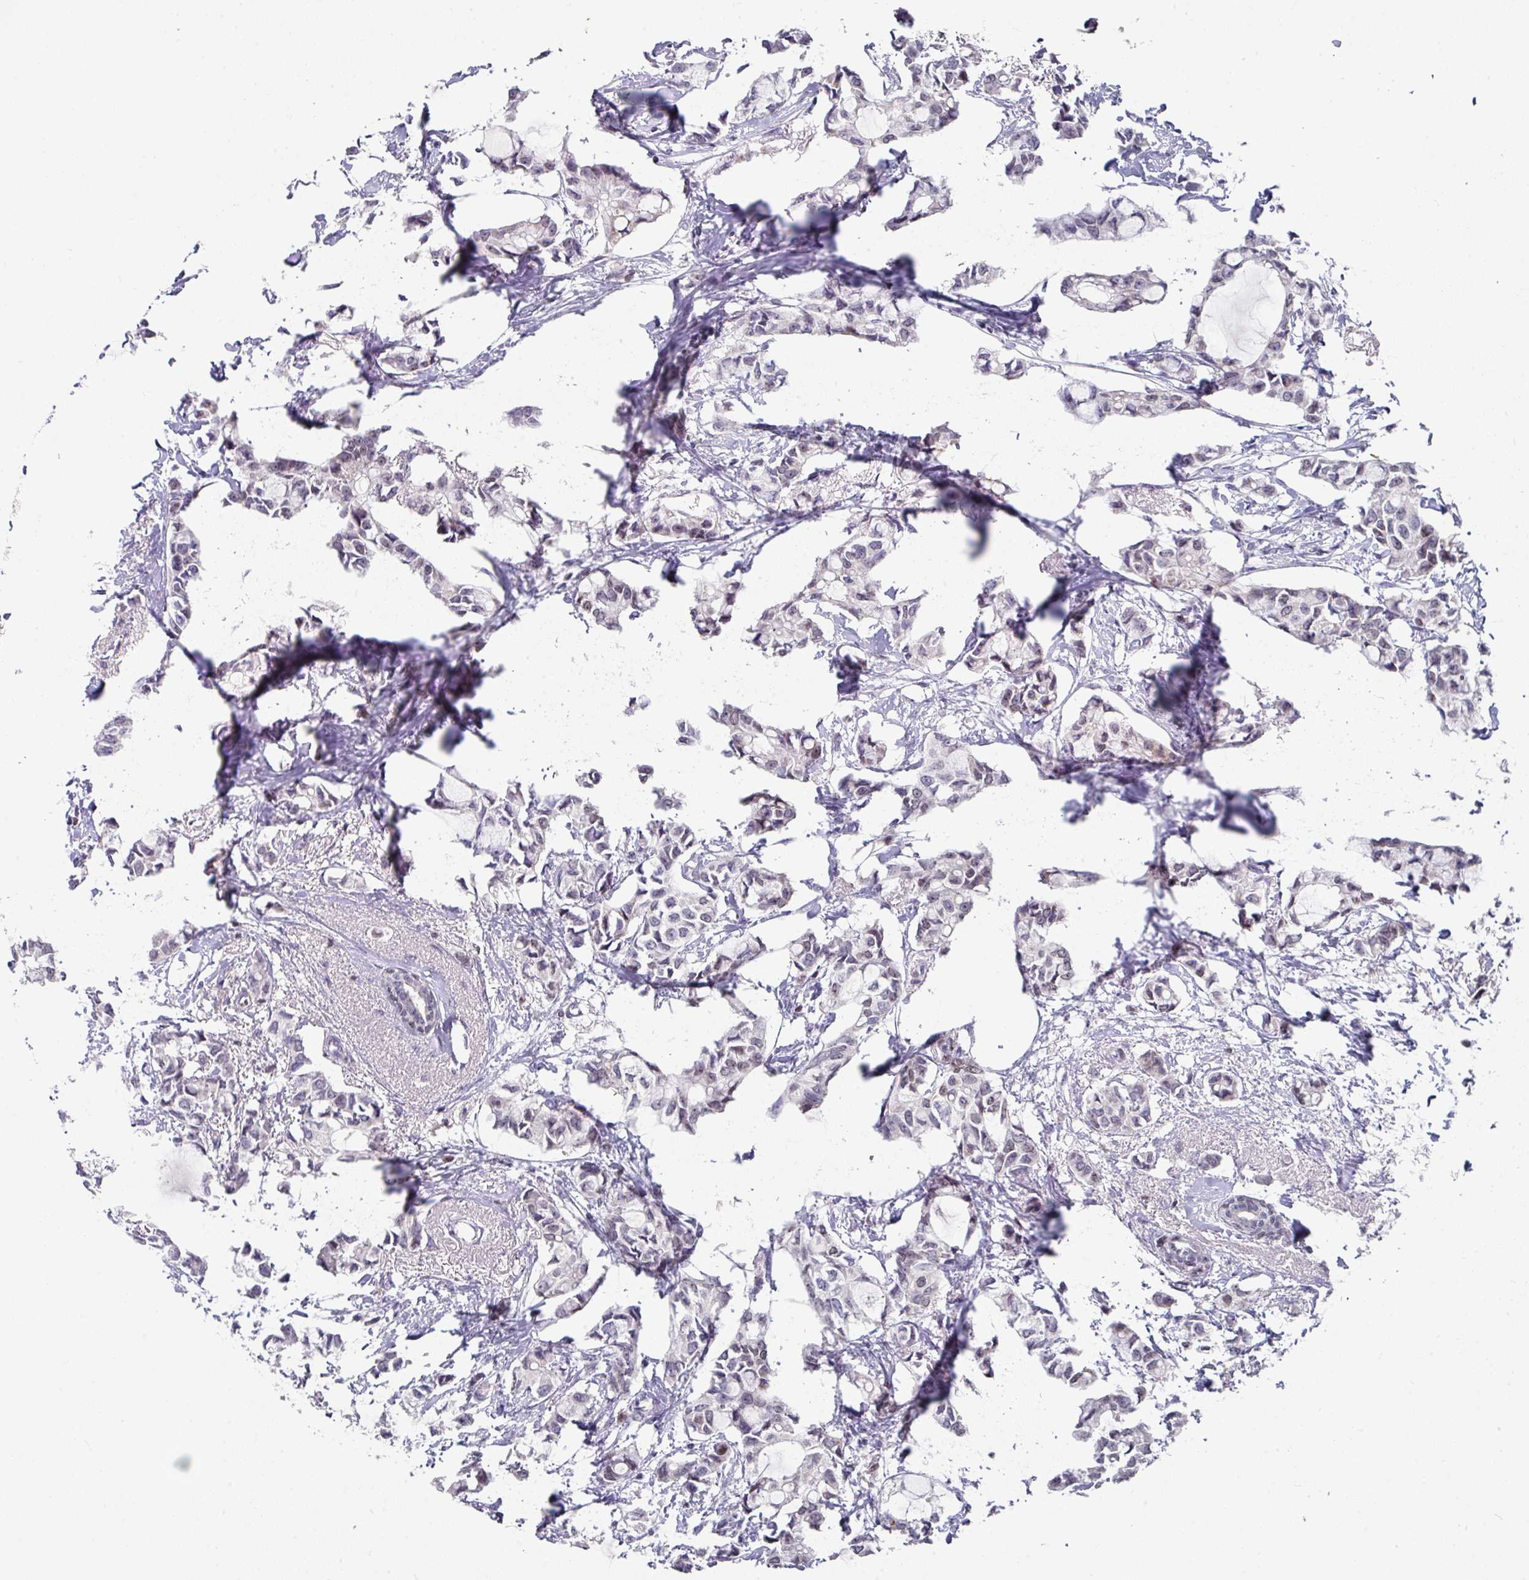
{"staining": {"intensity": "negative", "quantity": "none", "location": "none"}, "tissue": "breast cancer", "cell_type": "Tumor cells", "image_type": "cancer", "snomed": [{"axis": "morphology", "description": "Duct carcinoma"}, {"axis": "topography", "description": "Breast"}], "caption": "Immunohistochemical staining of human breast cancer (invasive ductal carcinoma) shows no significant expression in tumor cells.", "gene": "CBX7", "patient": {"sex": "female", "age": 73}}